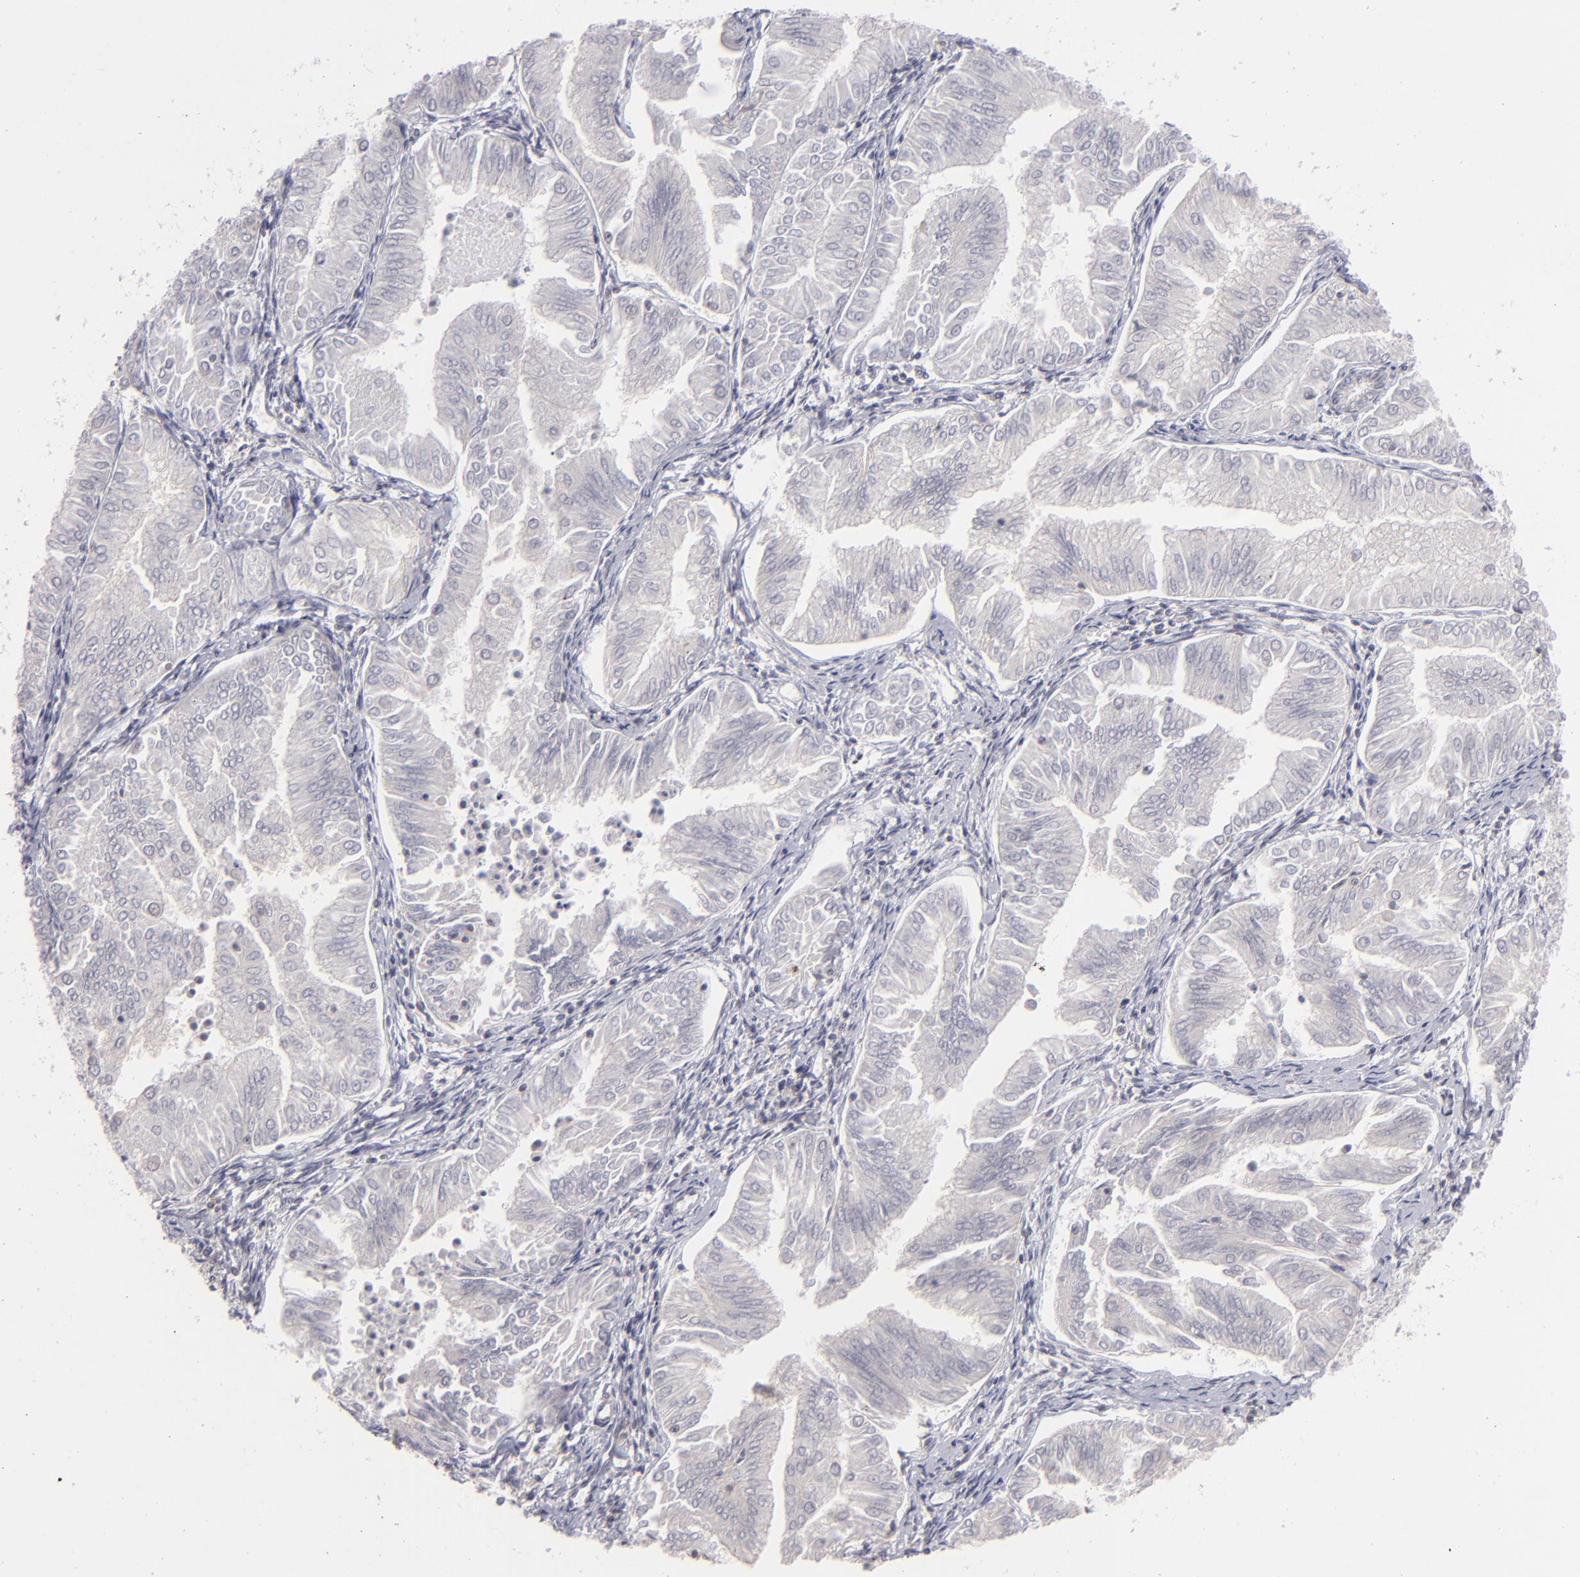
{"staining": {"intensity": "negative", "quantity": "none", "location": "none"}, "tissue": "endometrial cancer", "cell_type": "Tumor cells", "image_type": "cancer", "snomed": [{"axis": "morphology", "description": "Adenocarcinoma, NOS"}, {"axis": "topography", "description": "Endometrium"}], "caption": "This is an IHC image of endometrial cancer. There is no expression in tumor cells.", "gene": "CLDN2", "patient": {"sex": "female", "age": 53}}